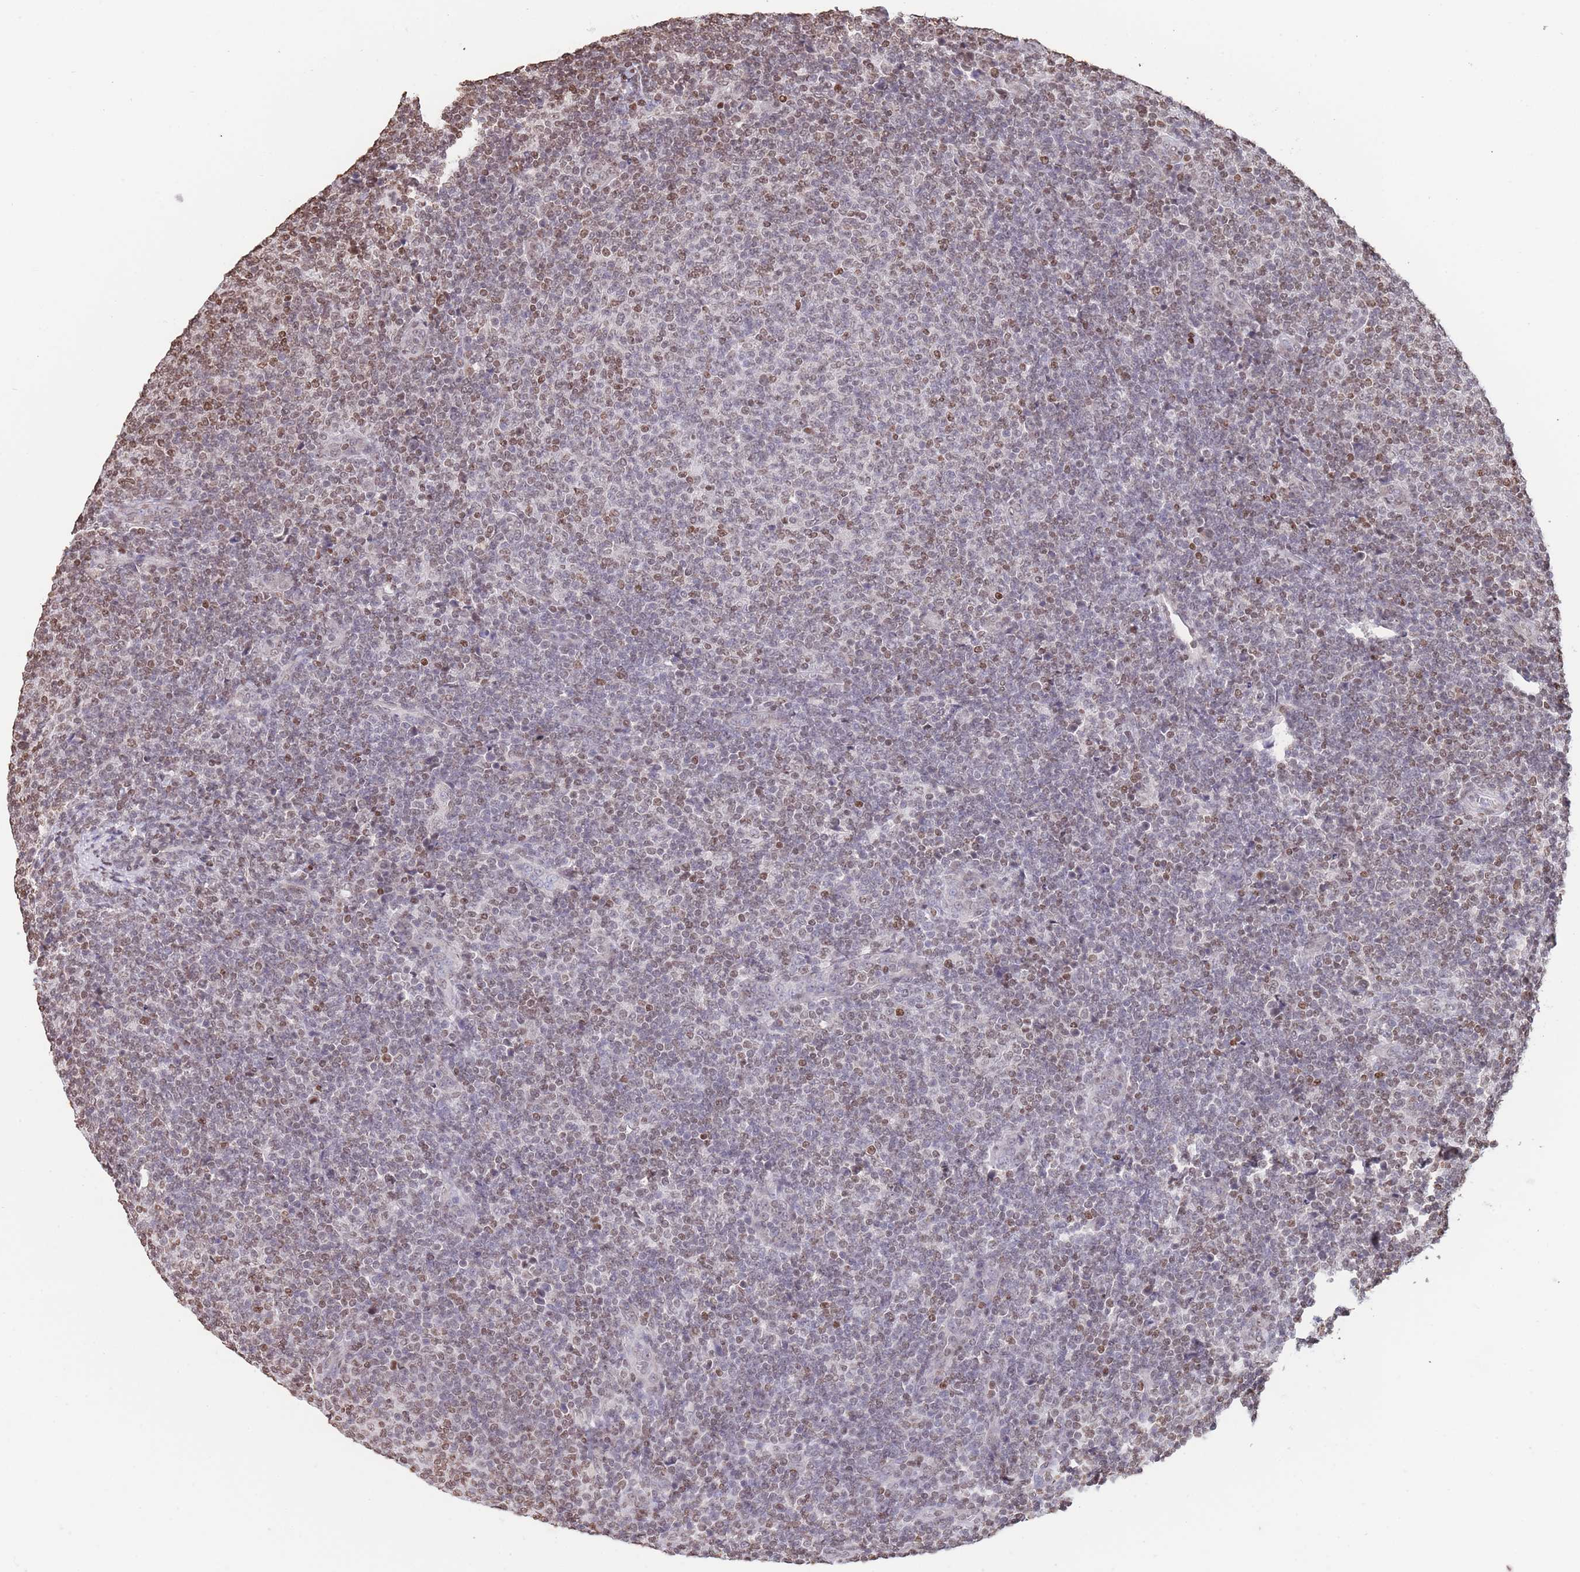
{"staining": {"intensity": "moderate", "quantity": "<25%", "location": "nuclear"}, "tissue": "lymphoma", "cell_type": "Tumor cells", "image_type": "cancer", "snomed": [{"axis": "morphology", "description": "Malignant lymphoma, non-Hodgkin's type, Low grade"}, {"axis": "topography", "description": "Lymph node"}], "caption": "Lymphoma stained with immunohistochemistry reveals moderate nuclear positivity in approximately <25% of tumor cells.", "gene": "H2BC11", "patient": {"sex": "male", "age": 66}}